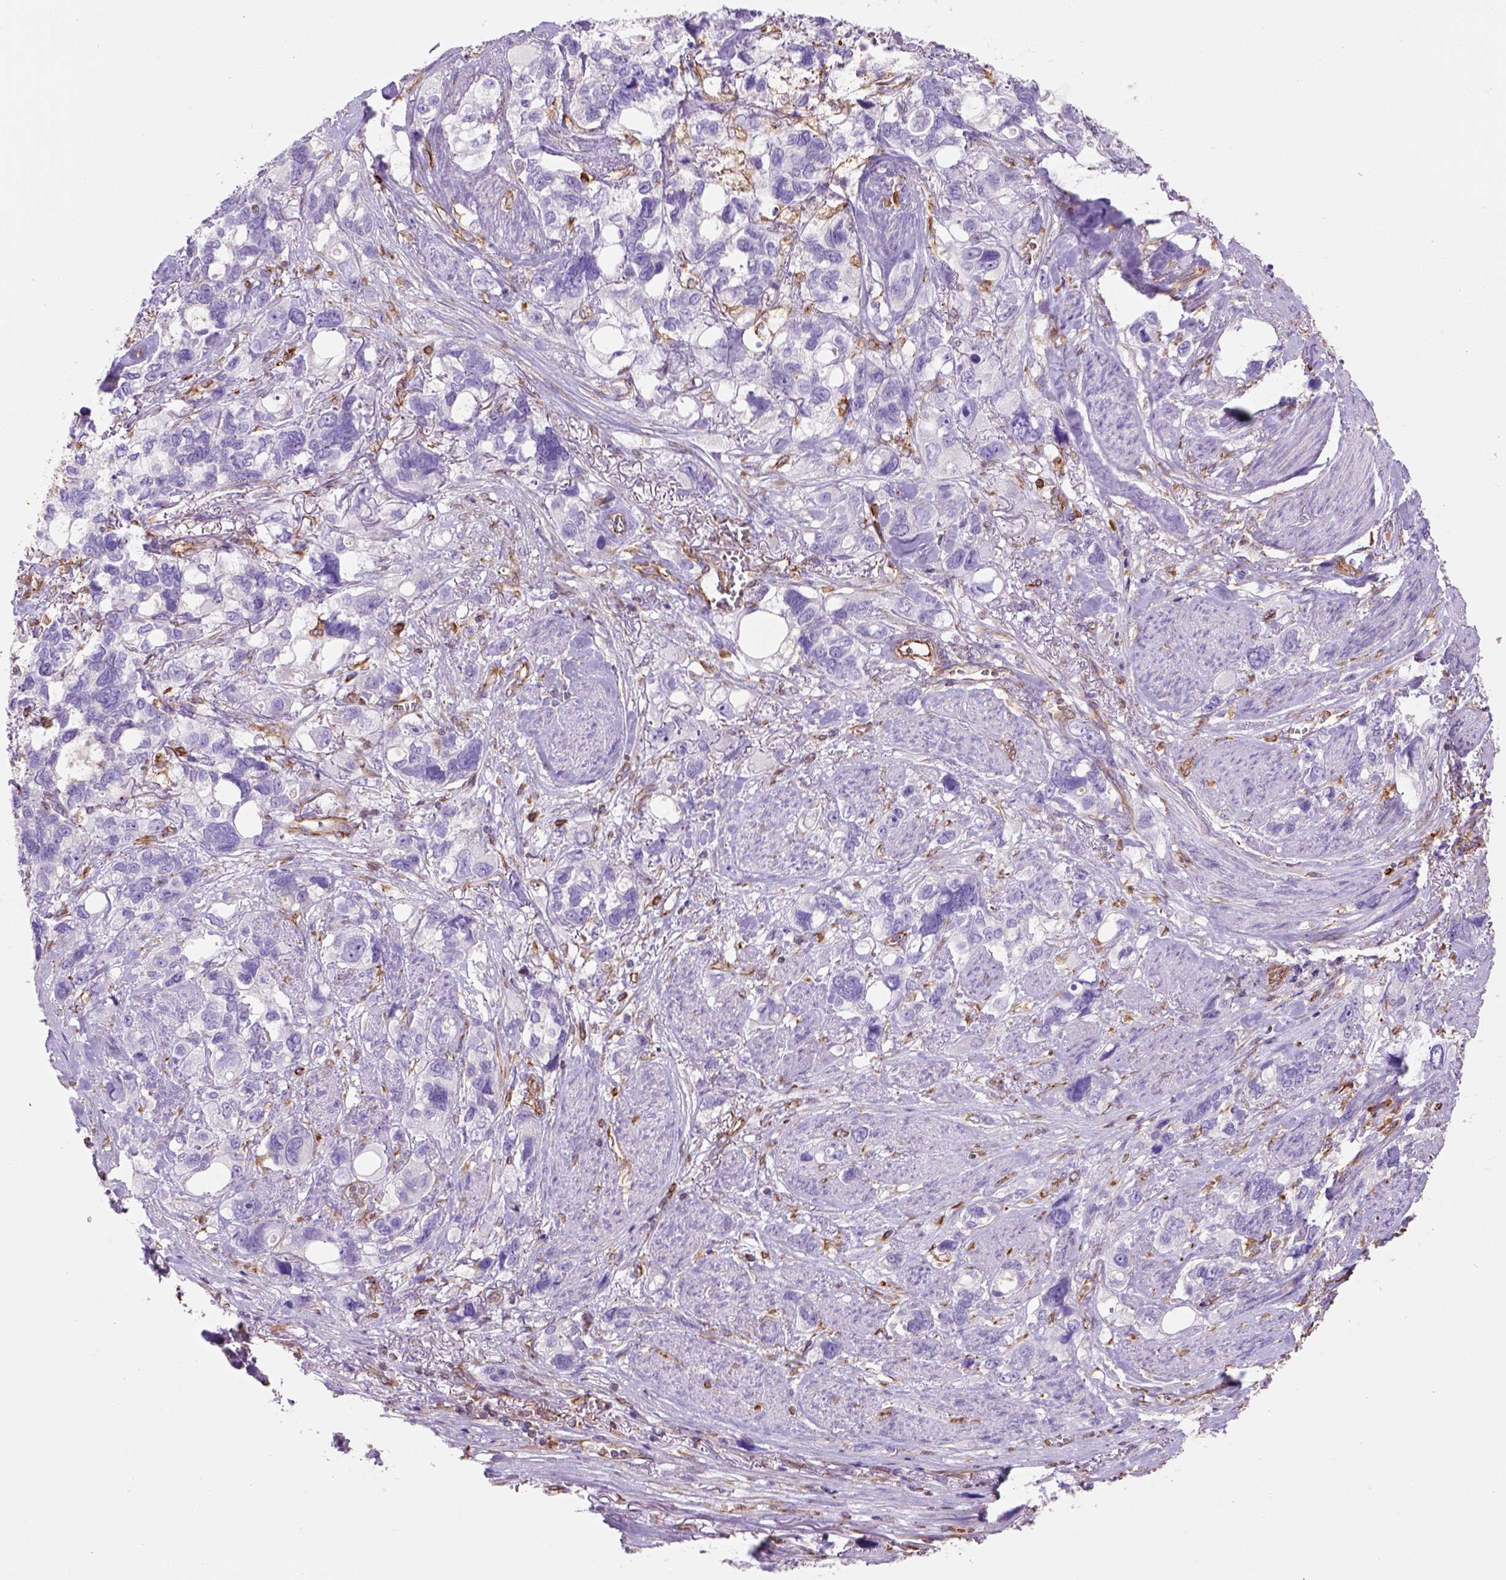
{"staining": {"intensity": "negative", "quantity": "none", "location": "none"}, "tissue": "stomach cancer", "cell_type": "Tumor cells", "image_type": "cancer", "snomed": [{"axis": "morphology", "description": "Adenocarcinoma, NOS"}, {"axis": "topography", "description": "Stomach, upper"}], "caption": "Immunohistochemistry of human stomach cancer demonstrates no staining in tumor cells.", "gene": "ZZZ3", "patient": {"sex": "female", "age": 81}}